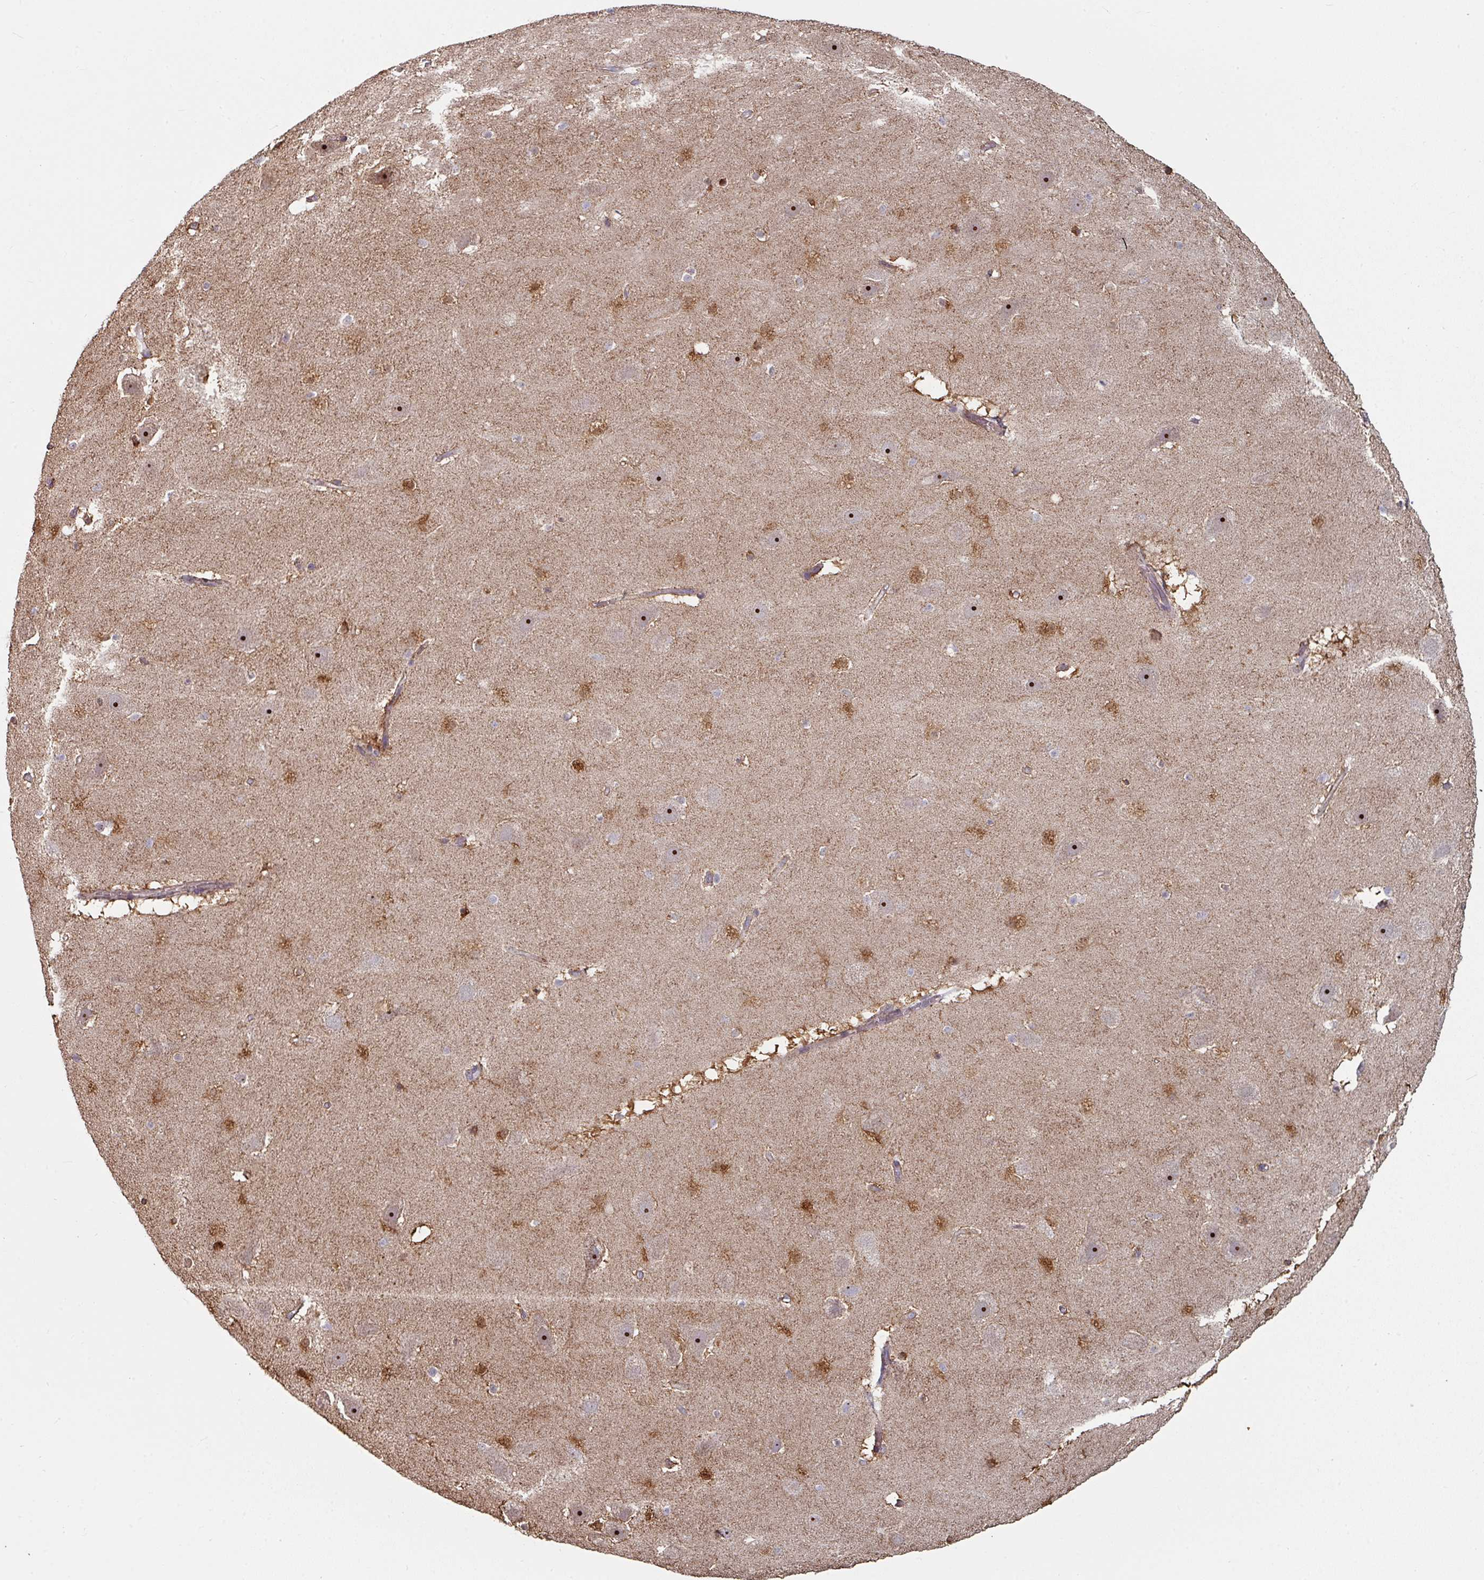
{"staining": {"intensity": "moderate", "quantity": "<25%", "location": "cytoplasmic/membranous,nuclear"}, "tissue": "hippocampus", "cell_type": "Glial cells", "image_type": "normal", "snomed": [{"axis": "morphology", "description": "Normal tissue, NOS"}, {"axis": "topography", "description": "Hippocampus"}], "caption": "Immunohistochemical staining of unremarkable human hippocampus shows <25% levels of moderate cytoplasmic/membranous,nuclear protein staining in approximately <25% of glial cells.", "gene": "OR2D3", "patient": {"sex": "male", "age": 37}}